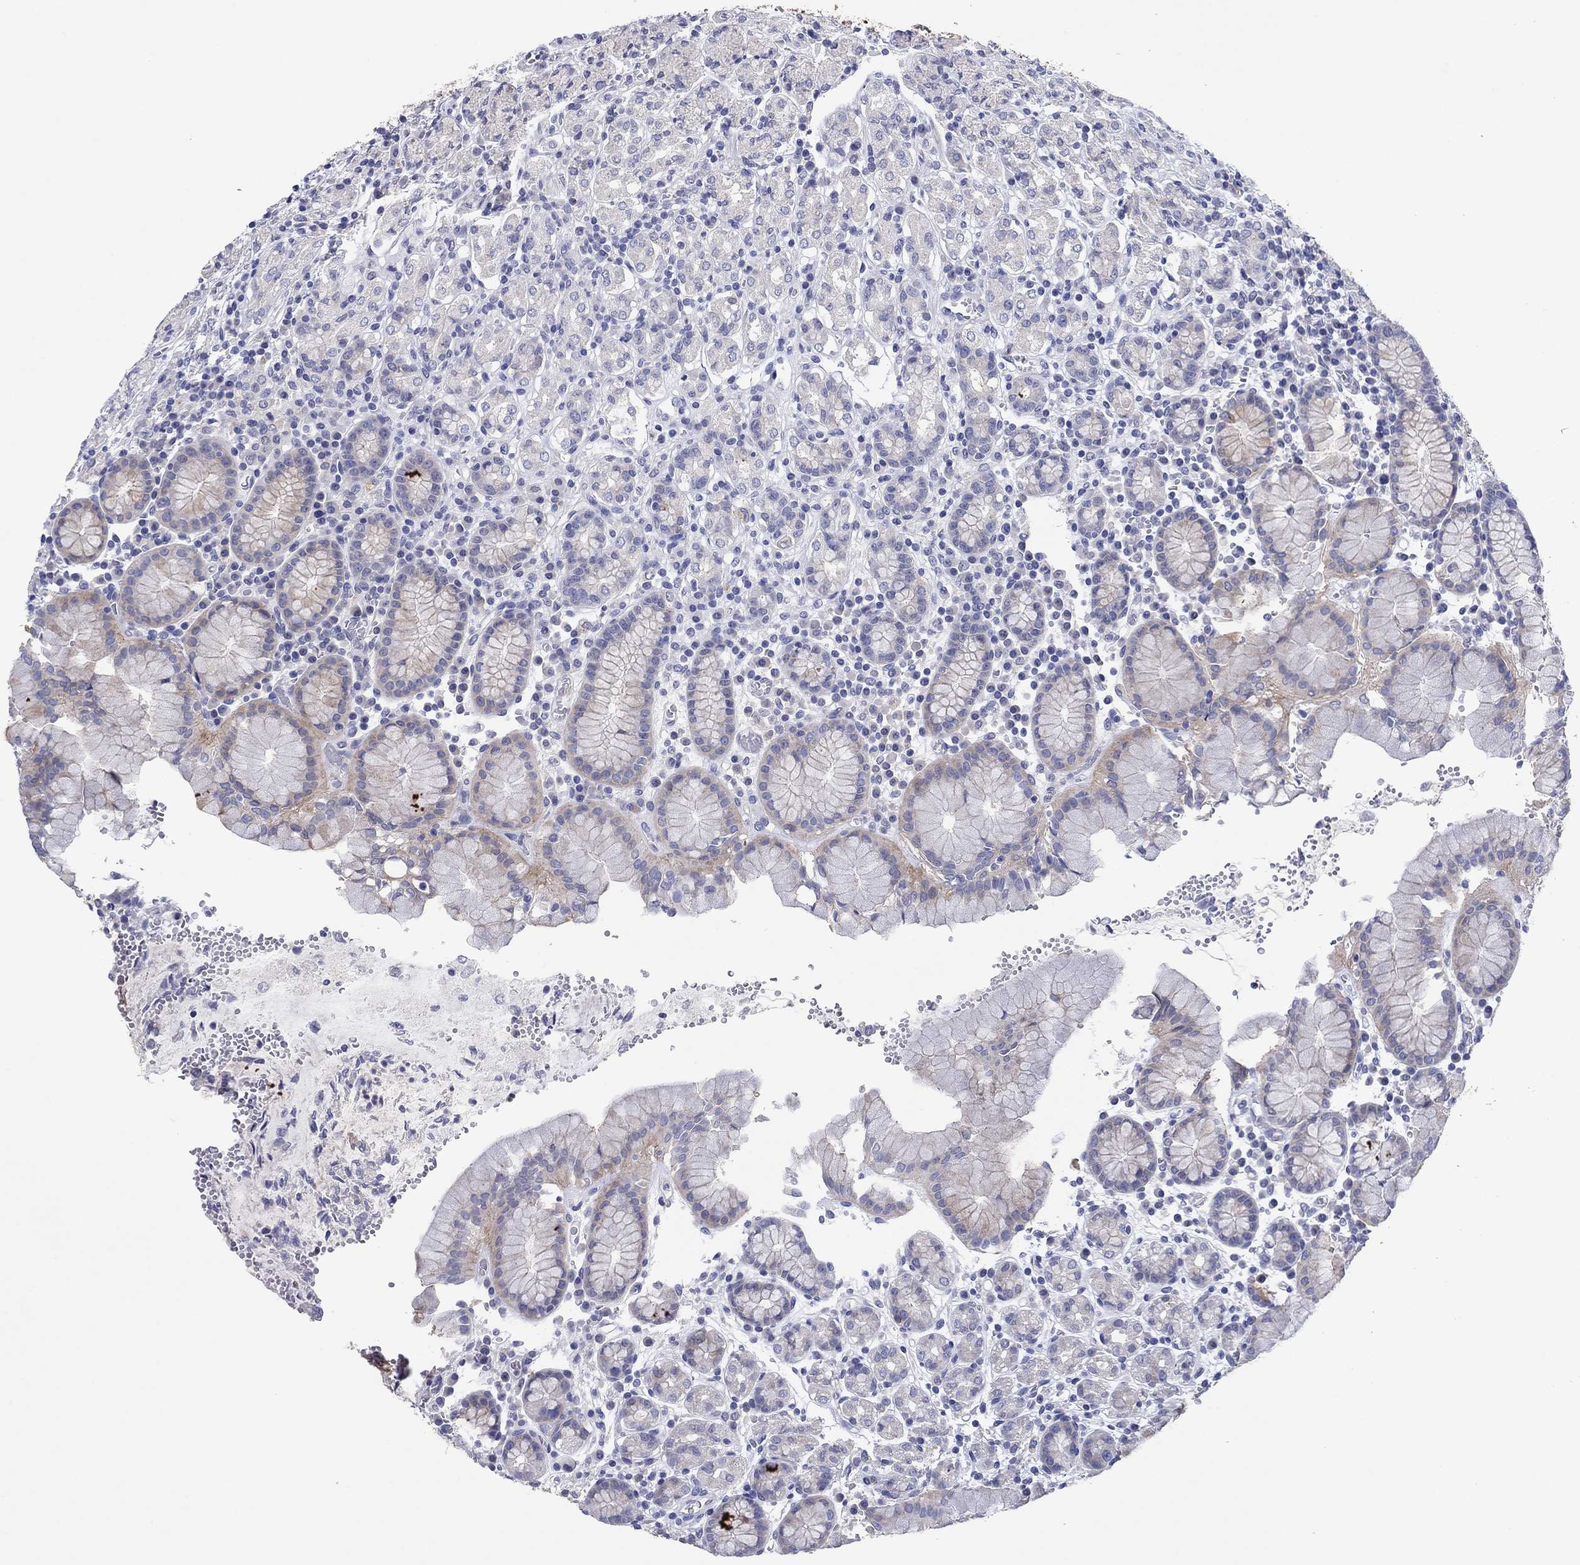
{"staining": {"intensity": "weak", "quantity": "<25%", "location": "cytoplasmic/membranous"}, "tissue": "stomach", "cell_type": "Glandular cells", "image_type": "normal", "snomed": [{"axis": "morphology", "description": "Normal tissue, NOS"}, {"axis": "topography", "description": "Stomach, upper"}, {"axis": "topography", "description": "Stomach"}], "caption": "This is a micrograph of immunohistochemistry staining of benign stomach, which shows no staining in glandular cells.", "gene": "HDC", "patient": {"sex": "male", "age": 62}}